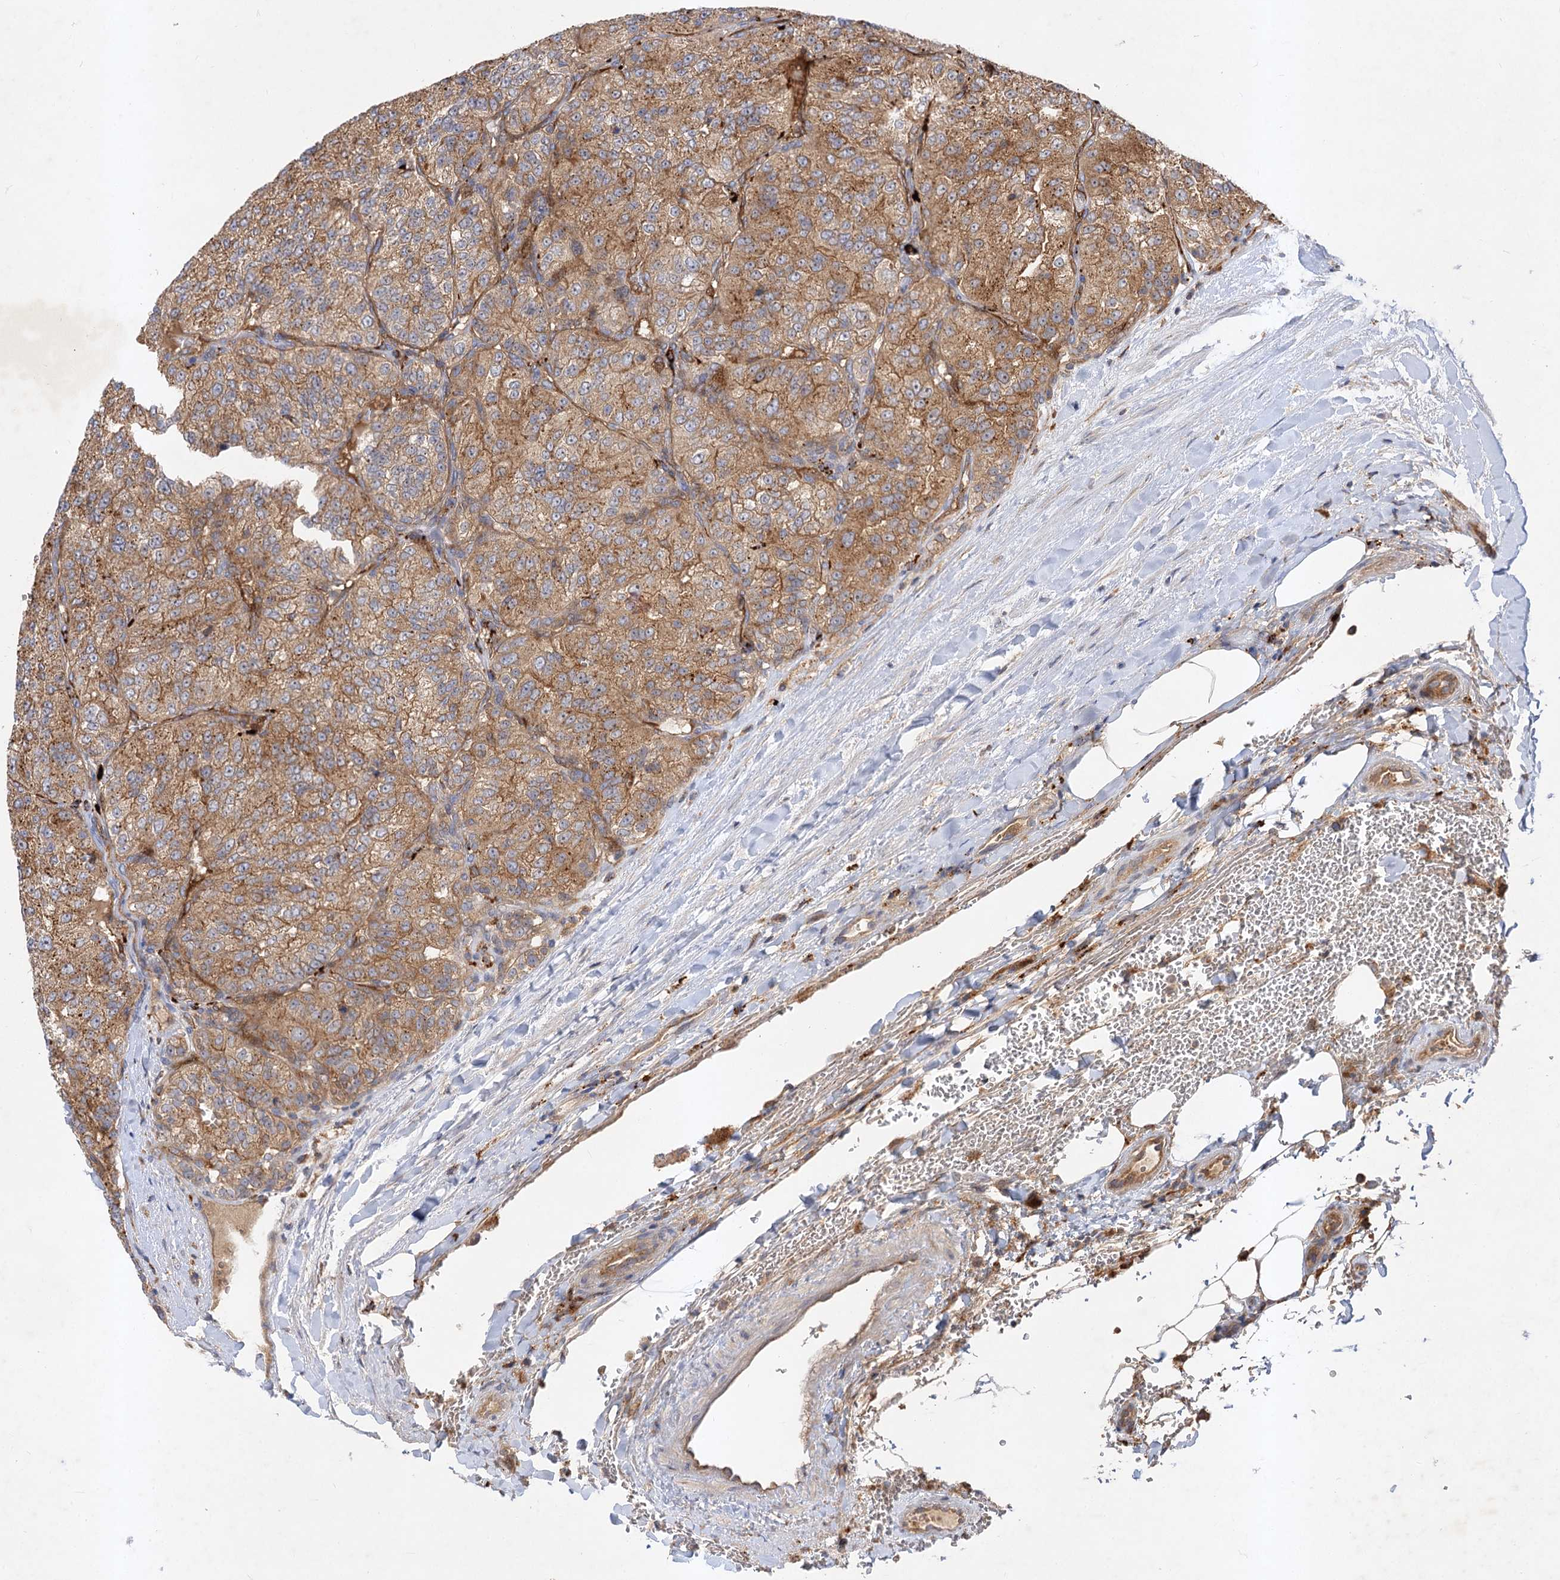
{"staining": {"intensity": "moderate", "quantity": ">75%", "location": "cytoplasmic/membranous"}, "tissue": "renal cancer", "cell_type": "Tumor cells", "image_type": "cancer", "snomed": [{"axis": "morphology", "description": "Adenocarcinoma, NOS"}, {"axis": "topography", "description": "Kidney"}], "caption": "Tumor cells display medium levels of moderate cytoplasmic/membranous staining in approximately >75% of cells in adenocarcinoma (renal).", "gene": "PATL1", "patient": {"sex": "female", "age": 63}}